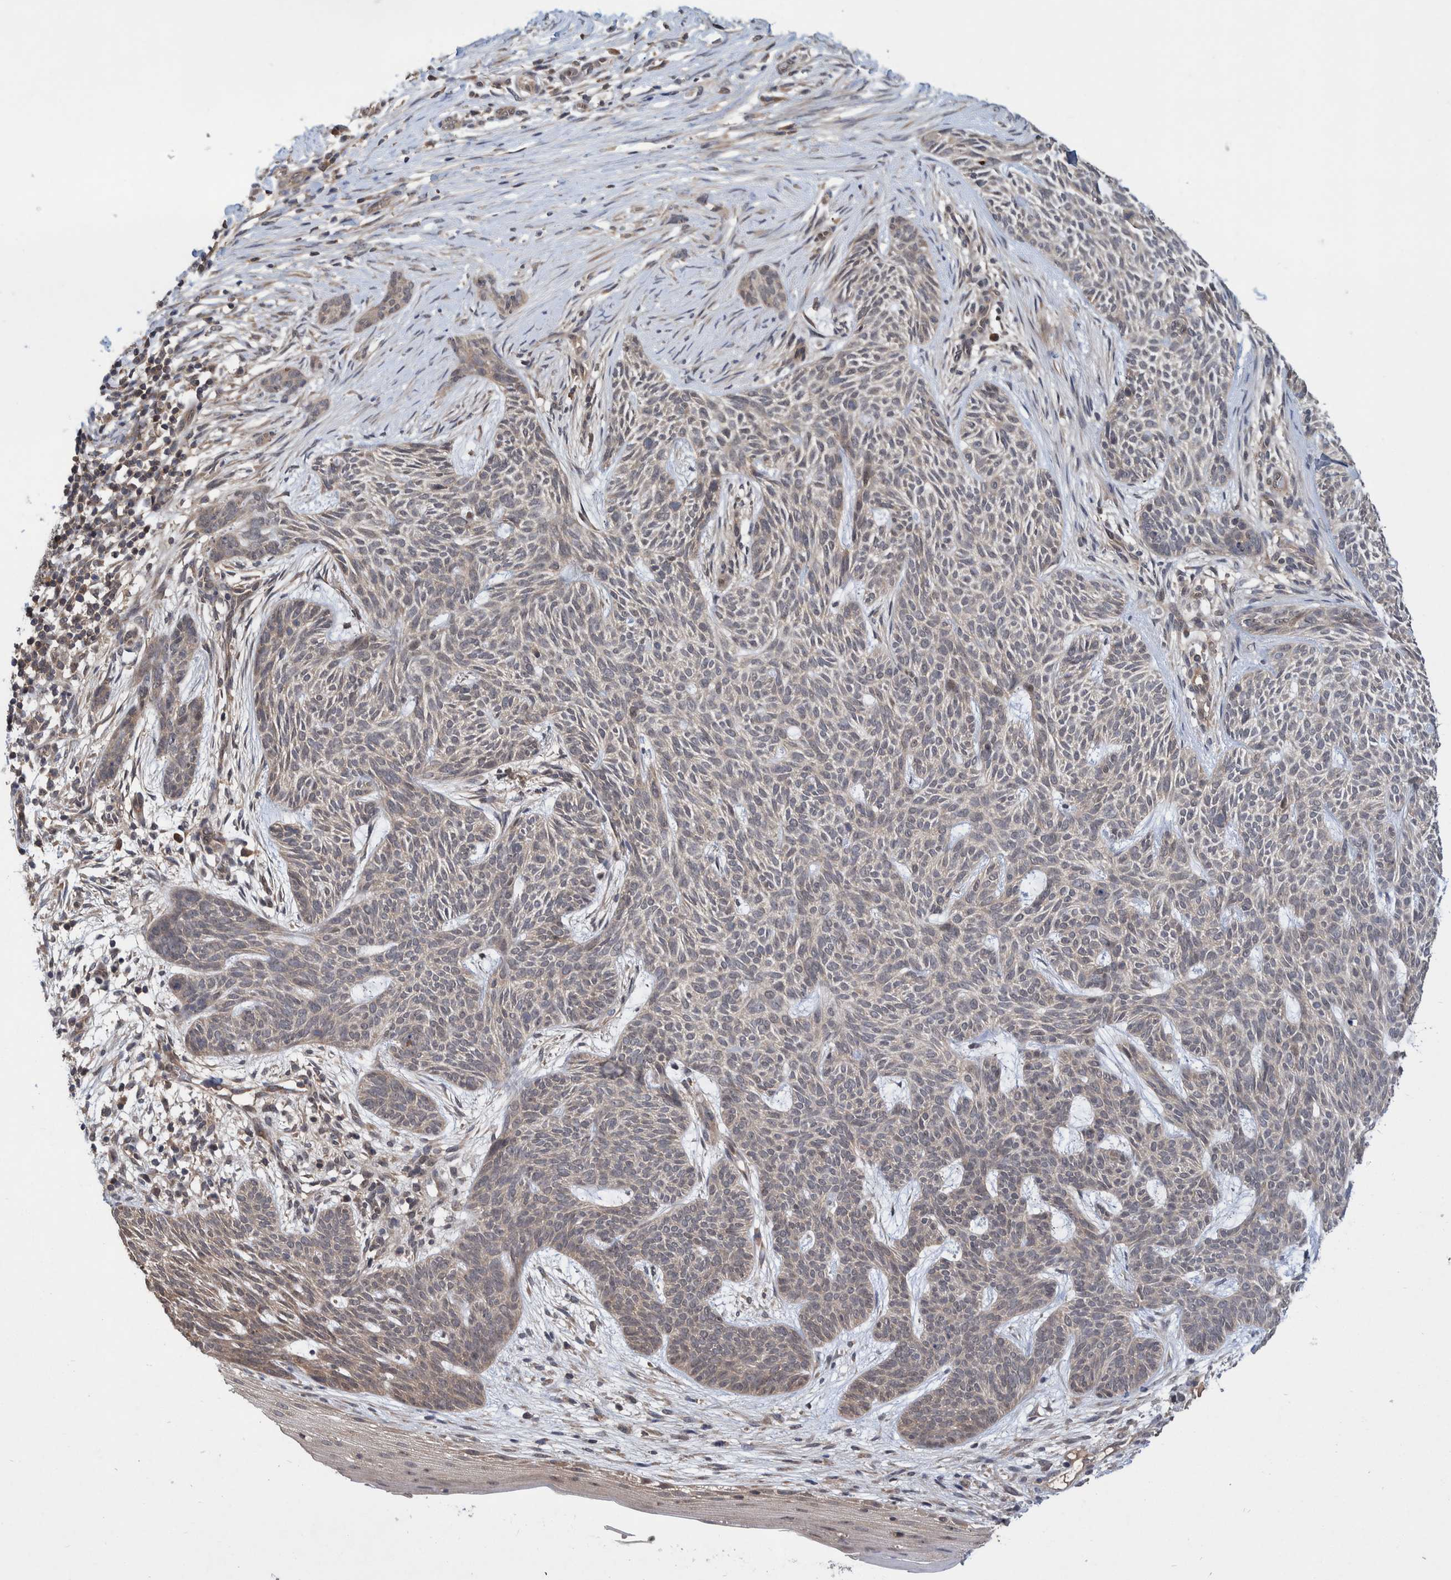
{"staining": {"intensity": "weak", "quantity": "<25%", "location": "cytoplasmic/membranous"}, "tissue": "skin cancer", "cell_type": "Tumor cells", "image_type": "cancer", "snomed": [{"axis": "morphology", "description": "Basal cell carcinoma"}, {"axis": "topography", "description": "Skin"}], "caption": "Basal cell carcinoma (skin) was stained to show a protein in brown. There is no significant staining in tumor cells.", "gene": "PLPBP", "patient": {"sex": "female", "age": 59}}